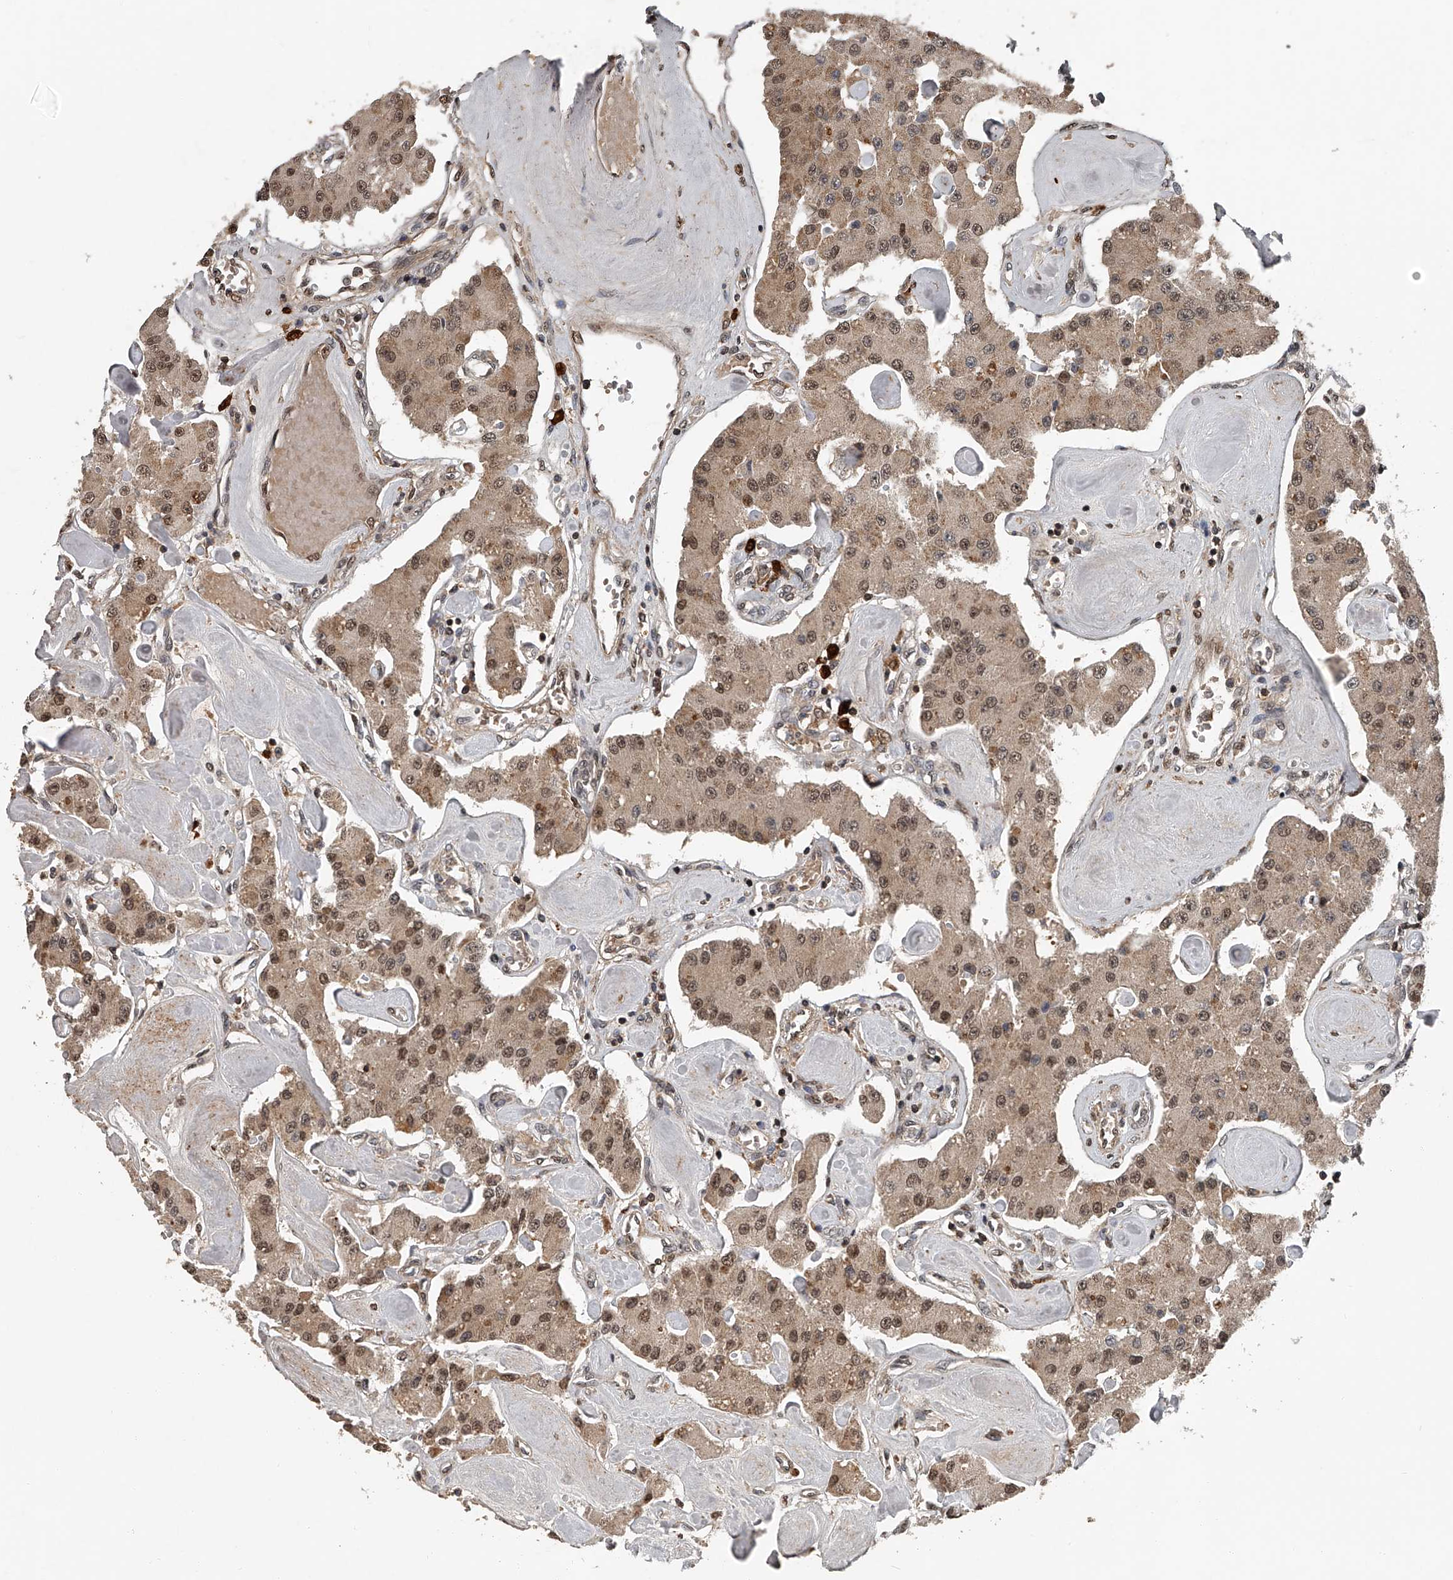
{"staining": {"intensity": "moderate", "quantity": ">75%", "location": "cytoplasmic/membranous,nuclear"}, "tissue": "carcinoid", "cell_type": "Tumor cells", "image_type": "cancer", "snomed": [{"axis": "morphology", "description": "Carcinoid, malignant, NOS"}, {"axis": "topography", "description": "Pancreas"}], "caption": "Immunohistochemistry (IHC) staining of carcinoid (malignant), which shows medium levels of moderate cytoplasmic/membranous and nuclear expression in approximately >75% of tumor cells indicating moderate cytoplasmic/membranous and nuclear protein expression. The staining was performed using DAB (3,3'-diaminobenzidine) (brown) for protein detection and nuclei were counterstained in hematoxylin (blue).", "gene": "PLEKHG1", "patient": {"sex": "male", "age": 41}}